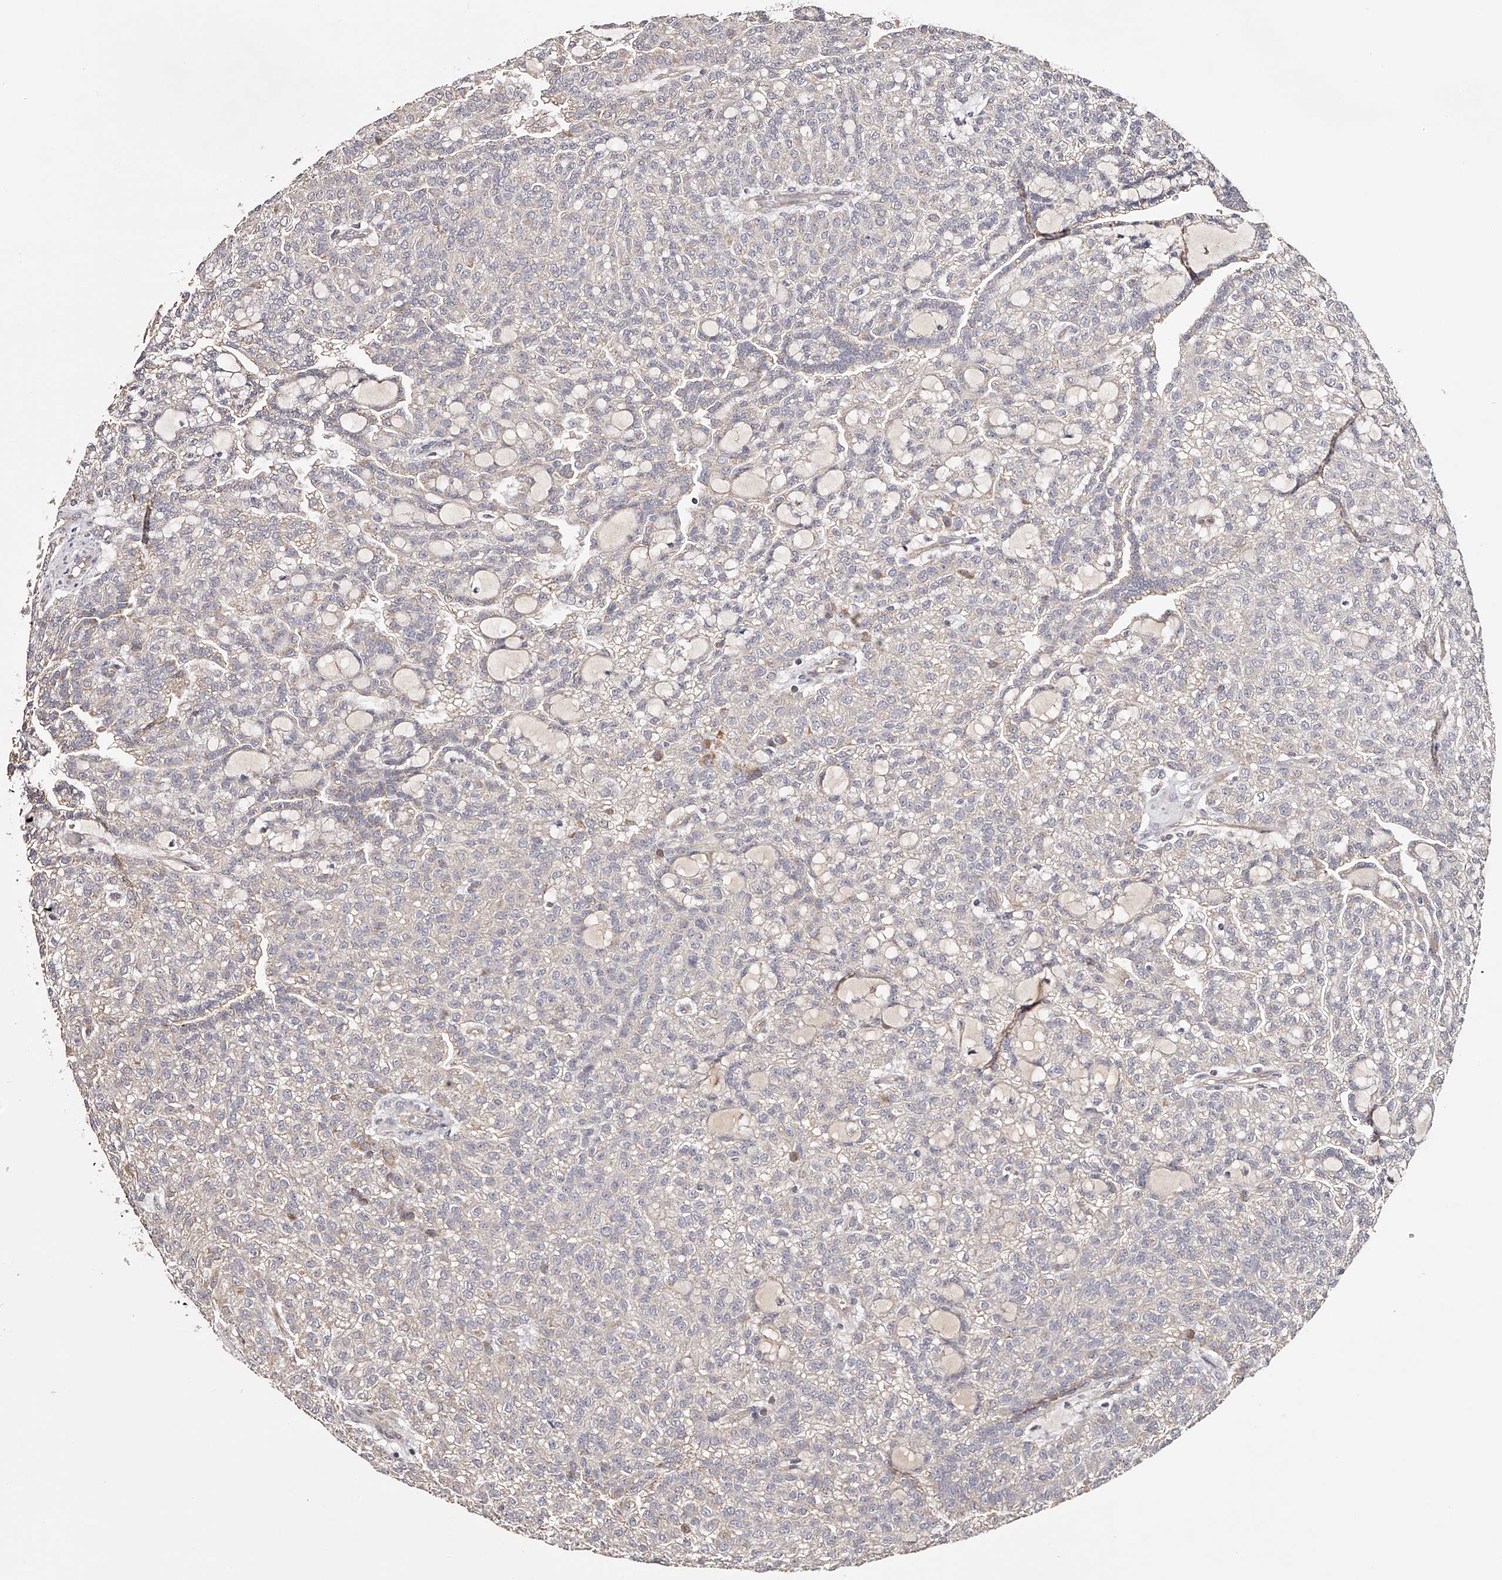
{"staining": {"intensity": "negative", "quantity": "none", "location": "none"}, "tissue": "renal cancer", "cell_type": "Tumor cells", "image_type": "cancer", "snomed": [{"axis": "morphology", "description": "Adenocarcinoma, NOS"}, {"axis": "topography", "description": "Kidney"}], "caption": "A micrograph of human renal cancer is negative for staining in tumor cells.", "gene": "USP21", "patient": {"sex": "male", "age": 63}}